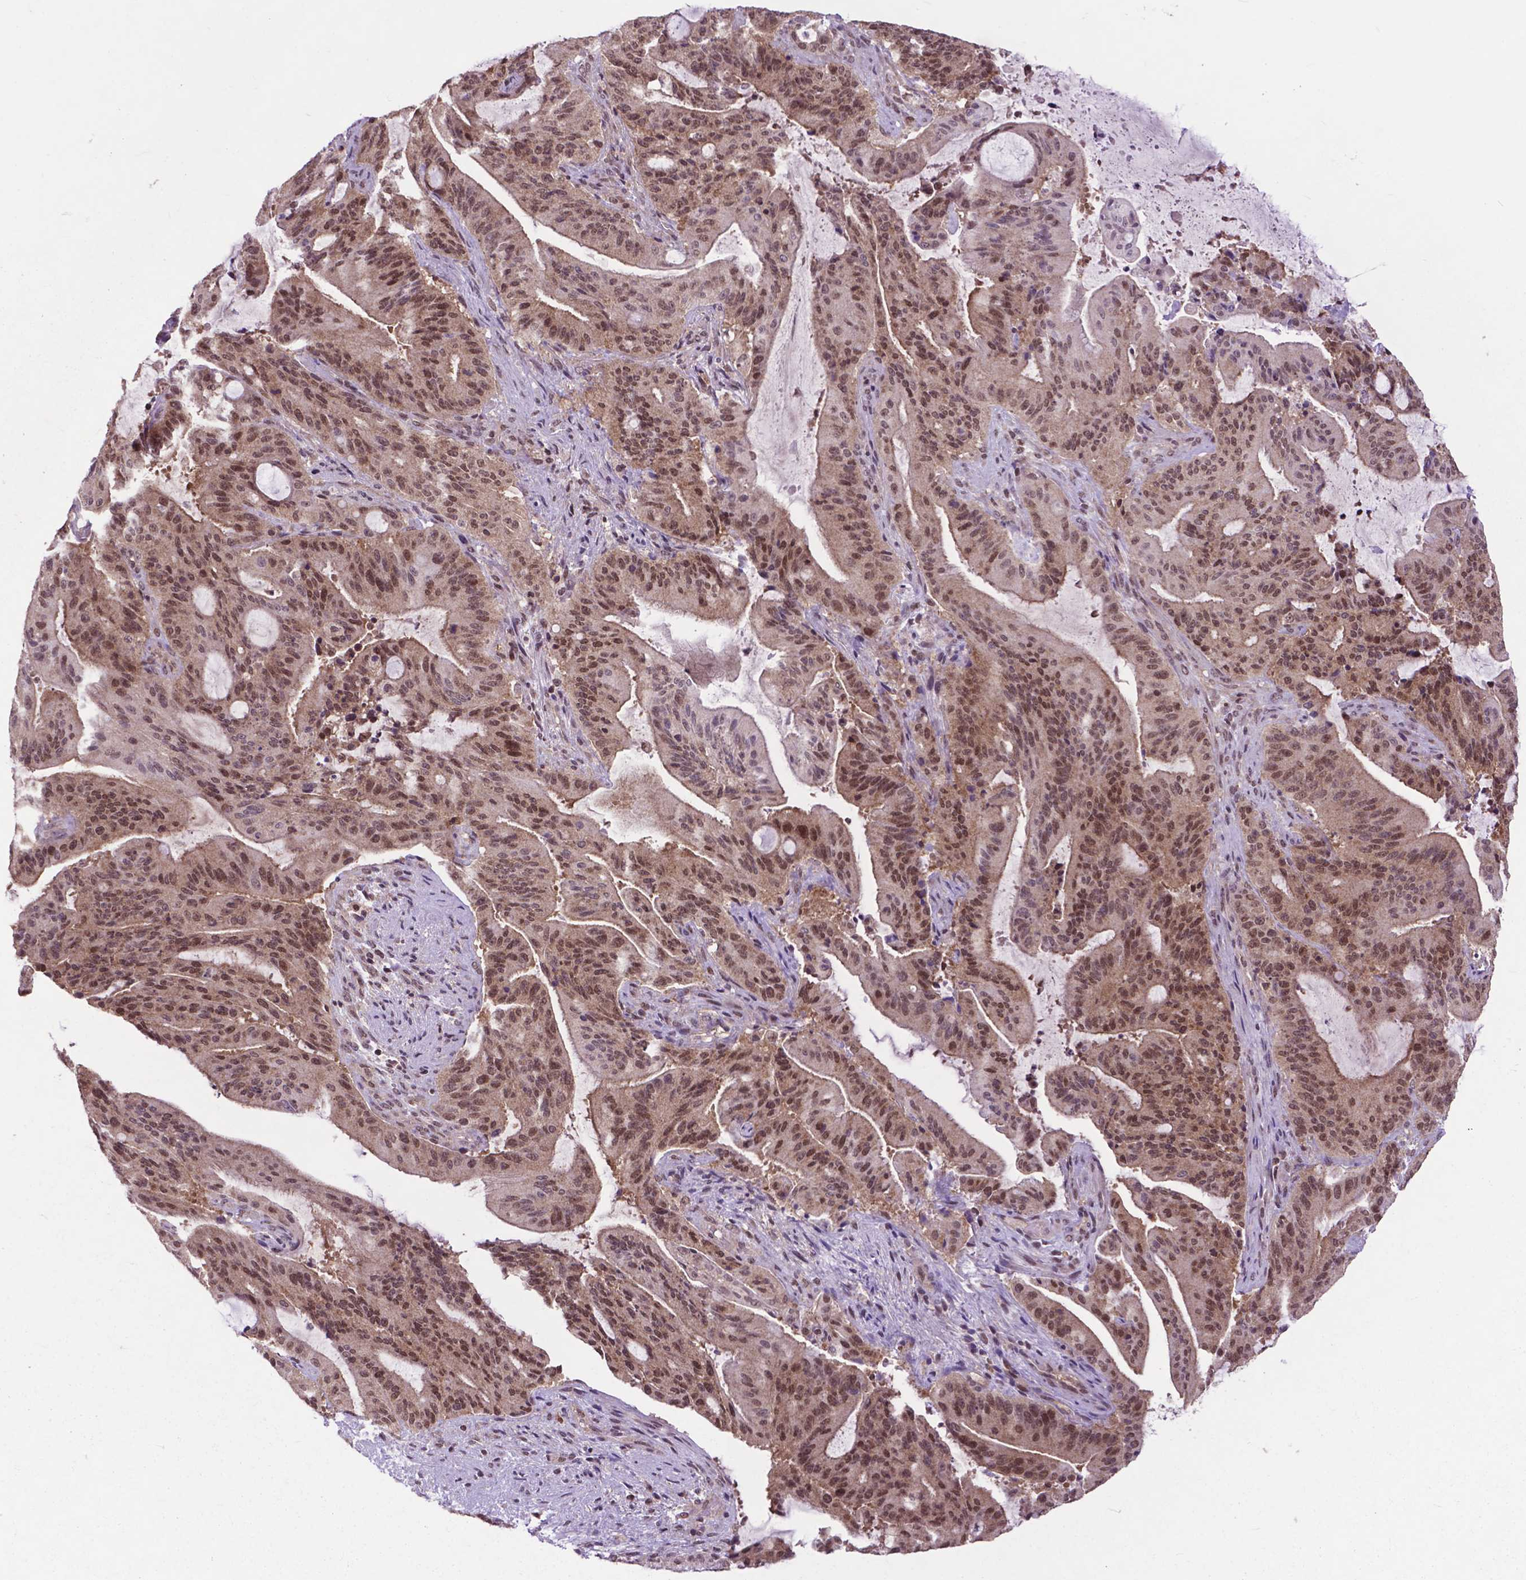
{"staining": {"intensity": "moderate", "quantity": ">75%", "location": "cytoplasmic/membranous,nuclear"}, "tissue": "liver cancer", "cell_type": "Tumor cells", "image_type": "cancer", "snomed": [{"axis": "morphology", "description": "Cholangiocarcinoma"}, {"axis": "topography", "description": "Liver"}], "caption": "Liver cancer tissue reveals moderate cytoplasmic/membranous and nuclear positivity in about >75% of tumor cells", "gene": "FAF1", "patient": {"sex": "female", "age": 73}}